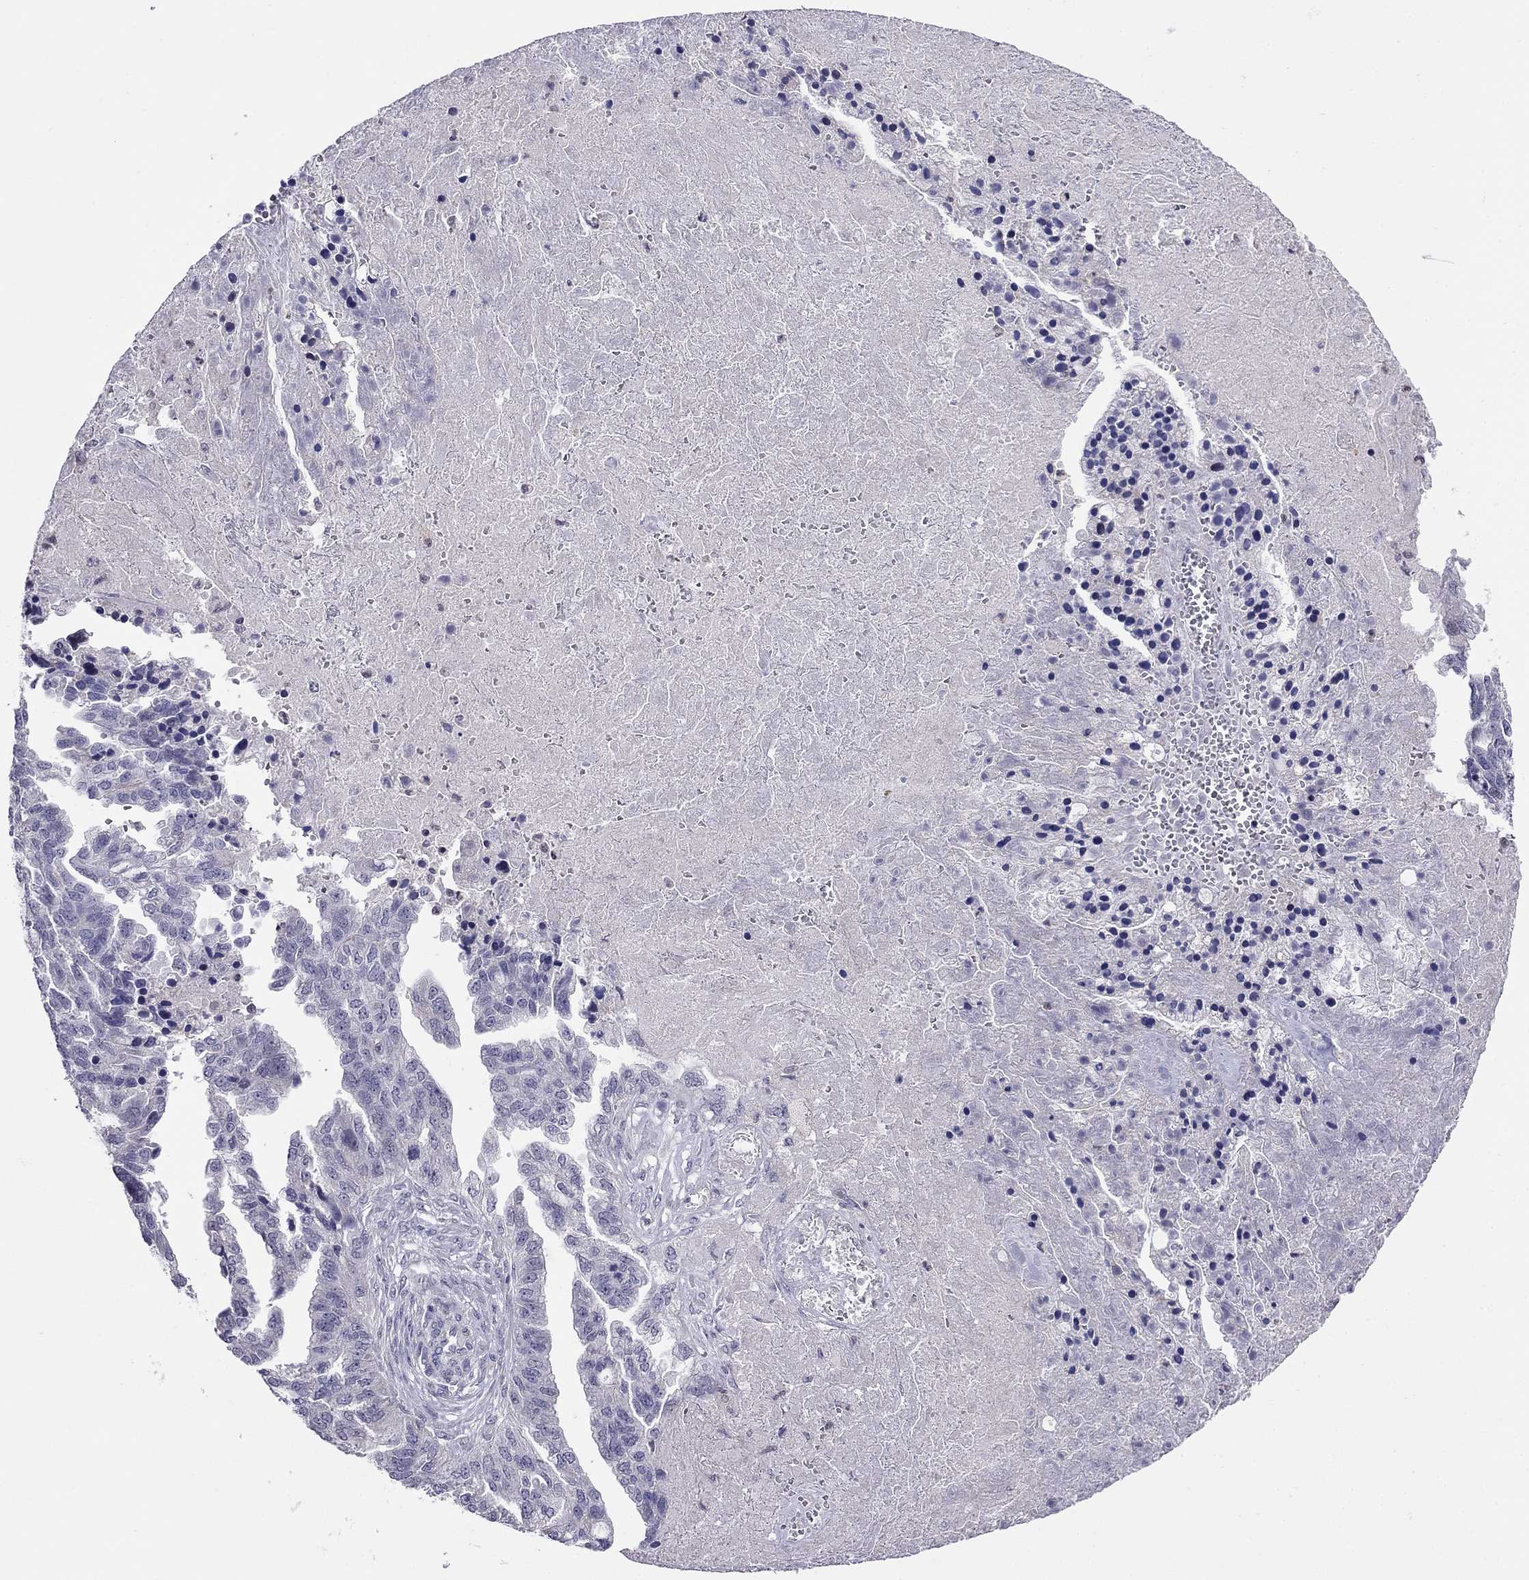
{"staining": {"intensity": "negative", "quantity": "none", "location": "none"}, "tissue": "ovarian cancer", "cell_type": "Tumor cells", "image_type": "cancer", "snomed": [{"axis": "morphology", "description": "Cystadenocarcinoma, serous, NOS"}, {"axis": "topography", "description": "Ovary"}], "caption": "Micrograph shows no significant protein staining in tumor cells of ovarian serous cystadenocarcinoma.", "gene": "LRRC39", "patient": {"sex": "female", "age": 51}}